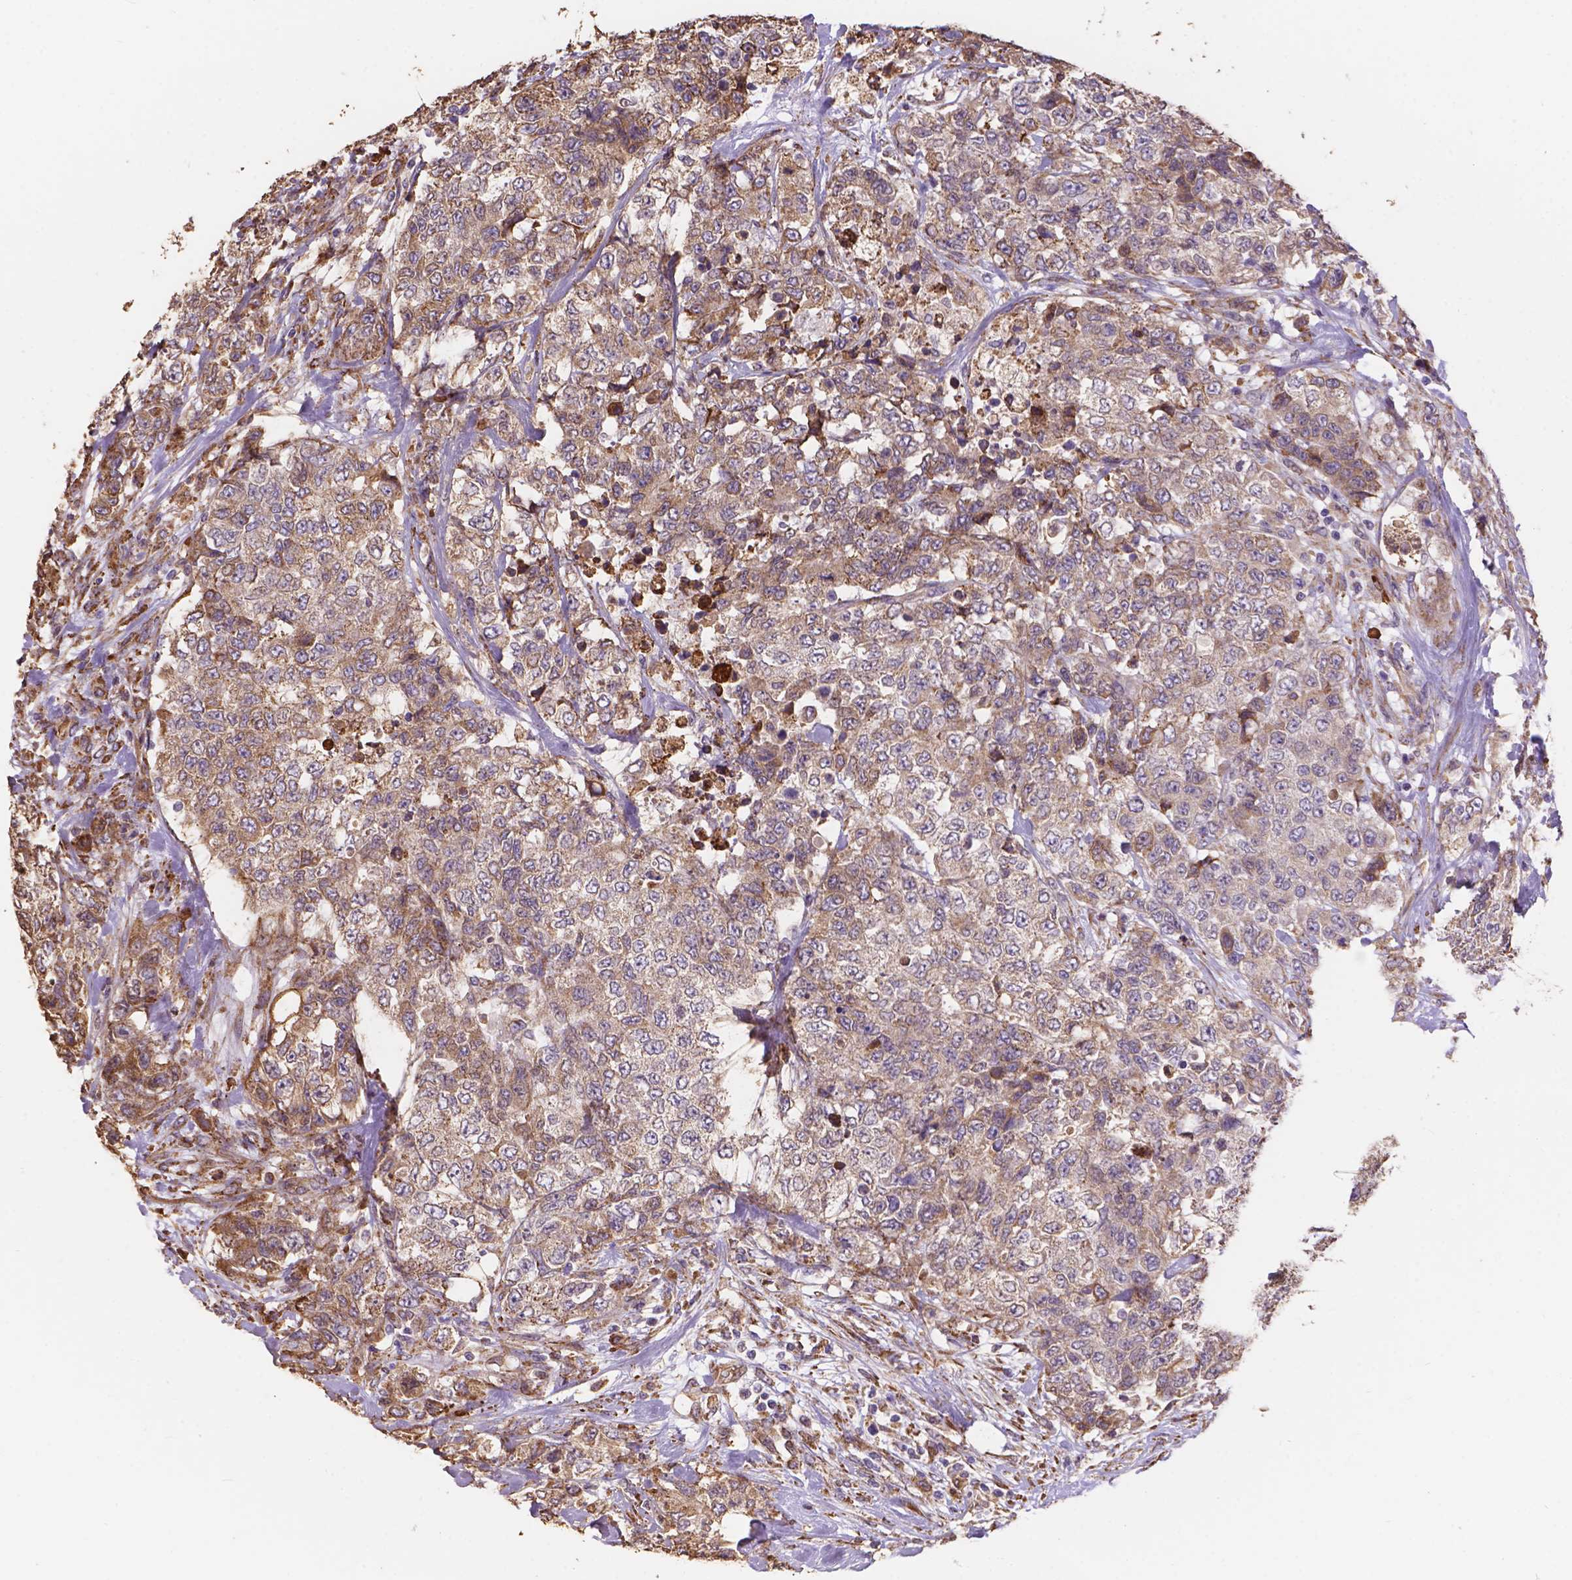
{"staining": {"intensity": "moderate", "quantity": "25%-75%", "location": "cytoplasmic/membranous"}, "tissue": "urothelial cancer", "cell_type": "Tumor cells", "image_type": "cancer", "snomed": [{"axis": "morphology", "description": "Urothelial carcinoma, High grade"}, {"axis": "topography", "description": "Urinary bladder"}], "caption": "DAB (3,3'-diaminobenzidine) immunohistochemical staining of urothelial cancer reveals moderate cytoplasmic/membranous protein positivity in approximately 25%-75% of tumor cells. The staining was performed using DAB to visualize the protein expression in brown, while the nuclei were stained in blue with hematoxylin (Magnification: 20x).", "gene": "IPO11", "patient": {"sex": "female", "age": 78}}